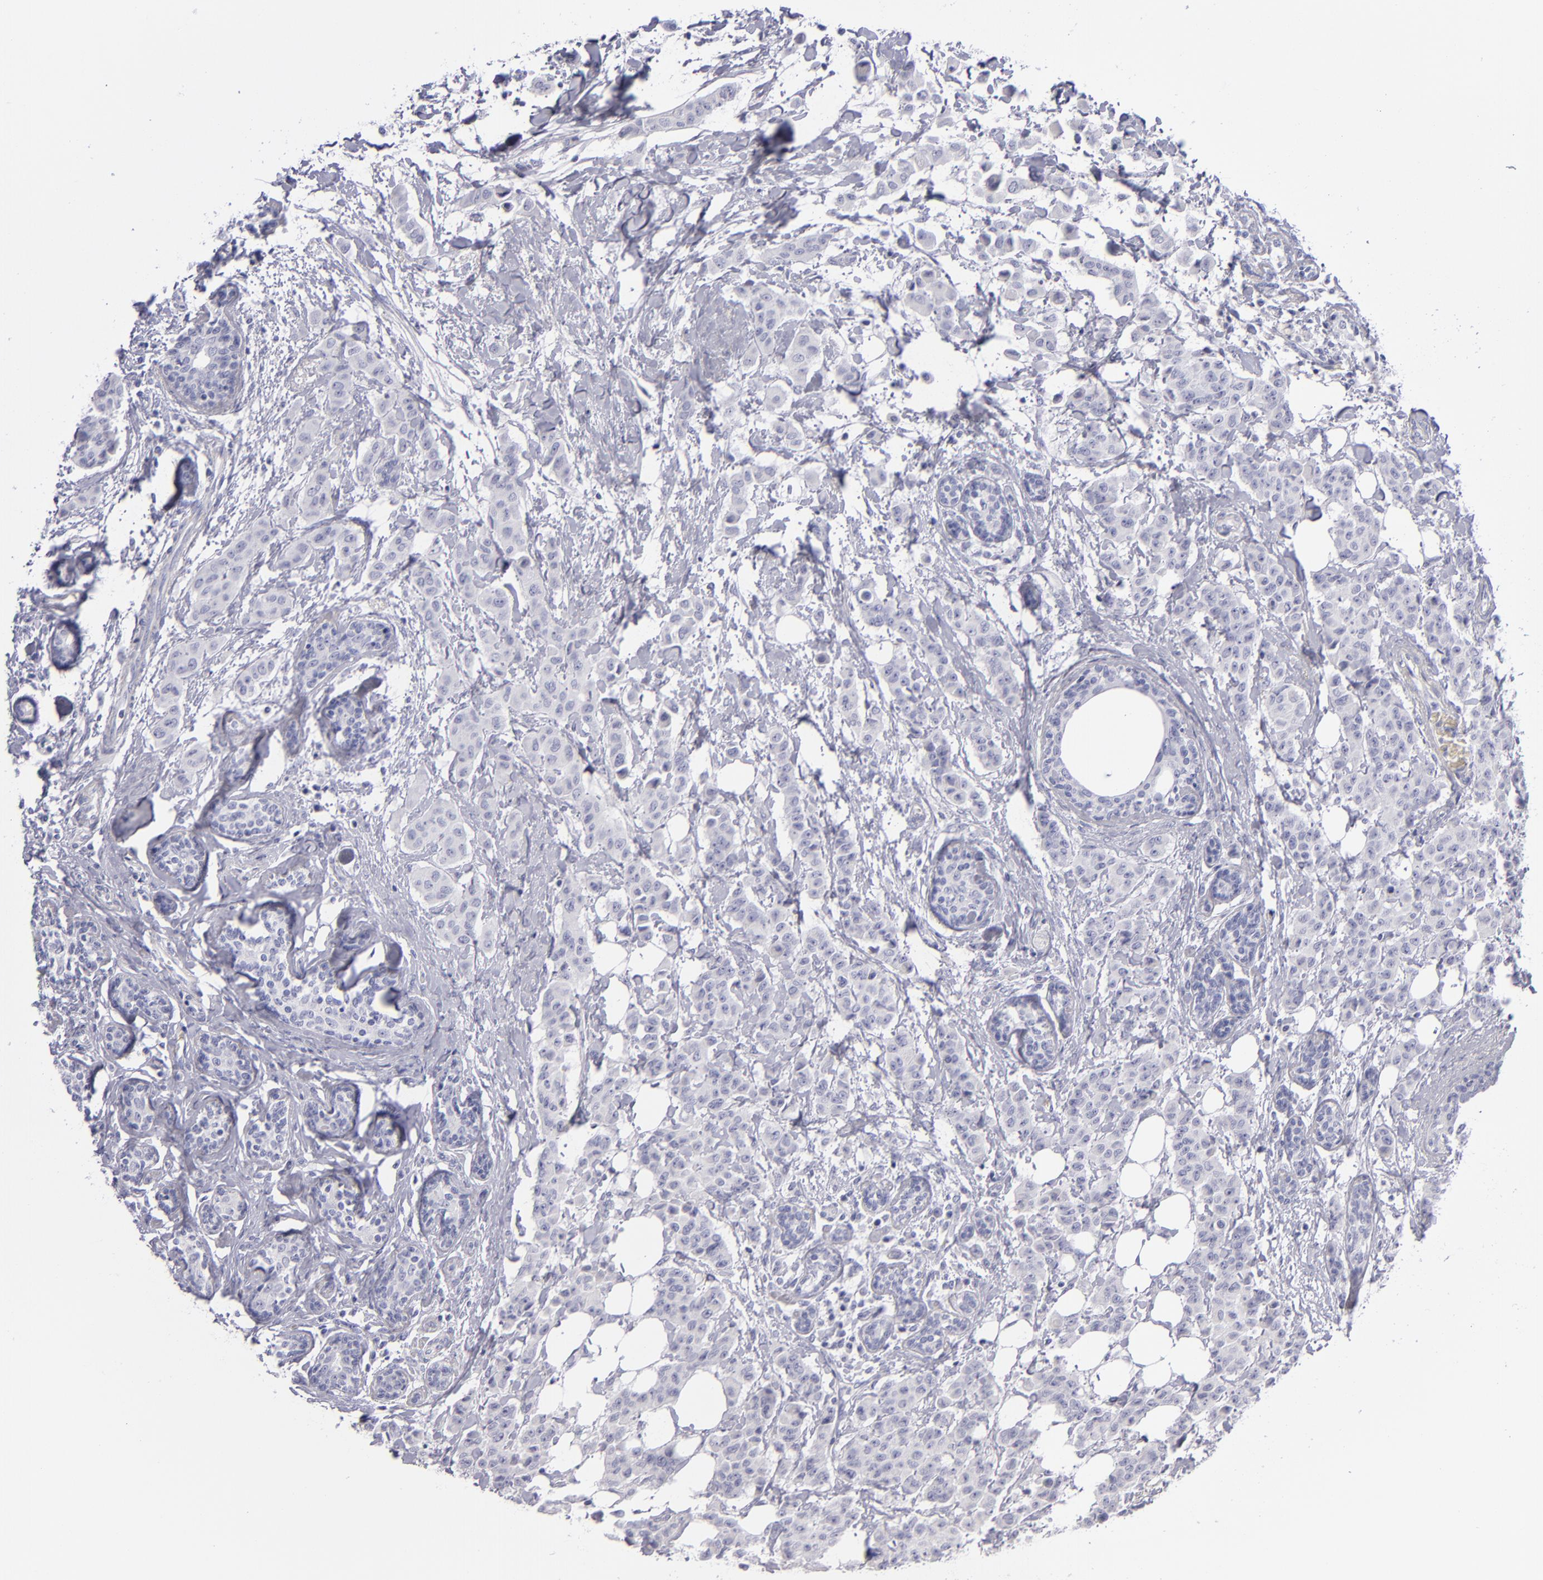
{"staining": {"intensity": "negative", "quantity": "none", "location": "none"}, "tissue": "breast cancer", "cell_type": "Tumor cells", "image_type": "cancer", "snomed": [{"axis": "morphology", "description": "Duct carcinoma"}, {"axis": "topography", "description": "Breast"}], "caption": "Immunohistochemical staining of breast cancer (infiltrating ductal carcinoma) exhibits no significant expression in tumor cells. (DAB (3,3'-diaminobenzidine) immunohistochemistry (IHC) with hematoxylin counter stain).", "gene": "CD22", "patient": {"sex": "female", "age": 40}}